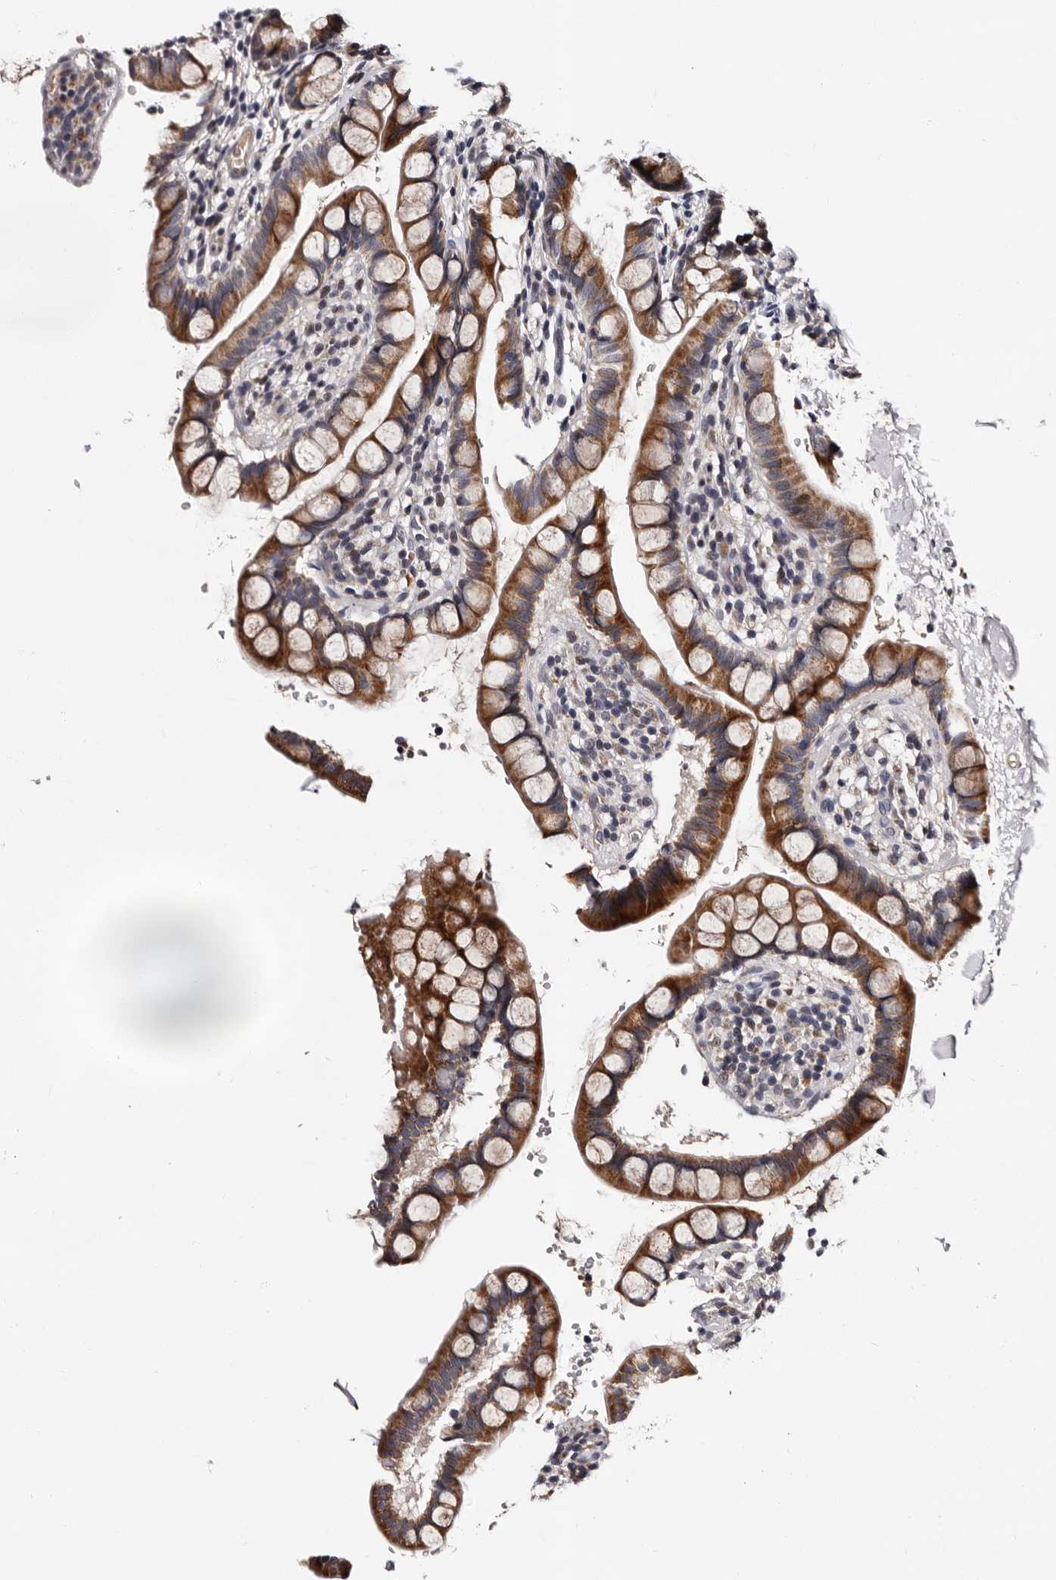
{"staining": {"intensity": "moderate", "quantity": ">75%", "location": "cytoplasmic/membranous"}, "tissue": "small intestine", "cell_type": "Glandular cells", "image_type": "normal", "snomed": [{"axis": "morphology", "description": "Normal tissue, NOS"}, {"axis": "topography", "description": "Smooth muscle"}, {"axis": "topography", "description": "Small intestine"}], "caption": "A brown stain shows moderate cytoplasmic/membranous staining of a protein in glandular cells of normal small intestine.", "gene": "TAF4B", "patient": {"sex": "female", "age": 84}}